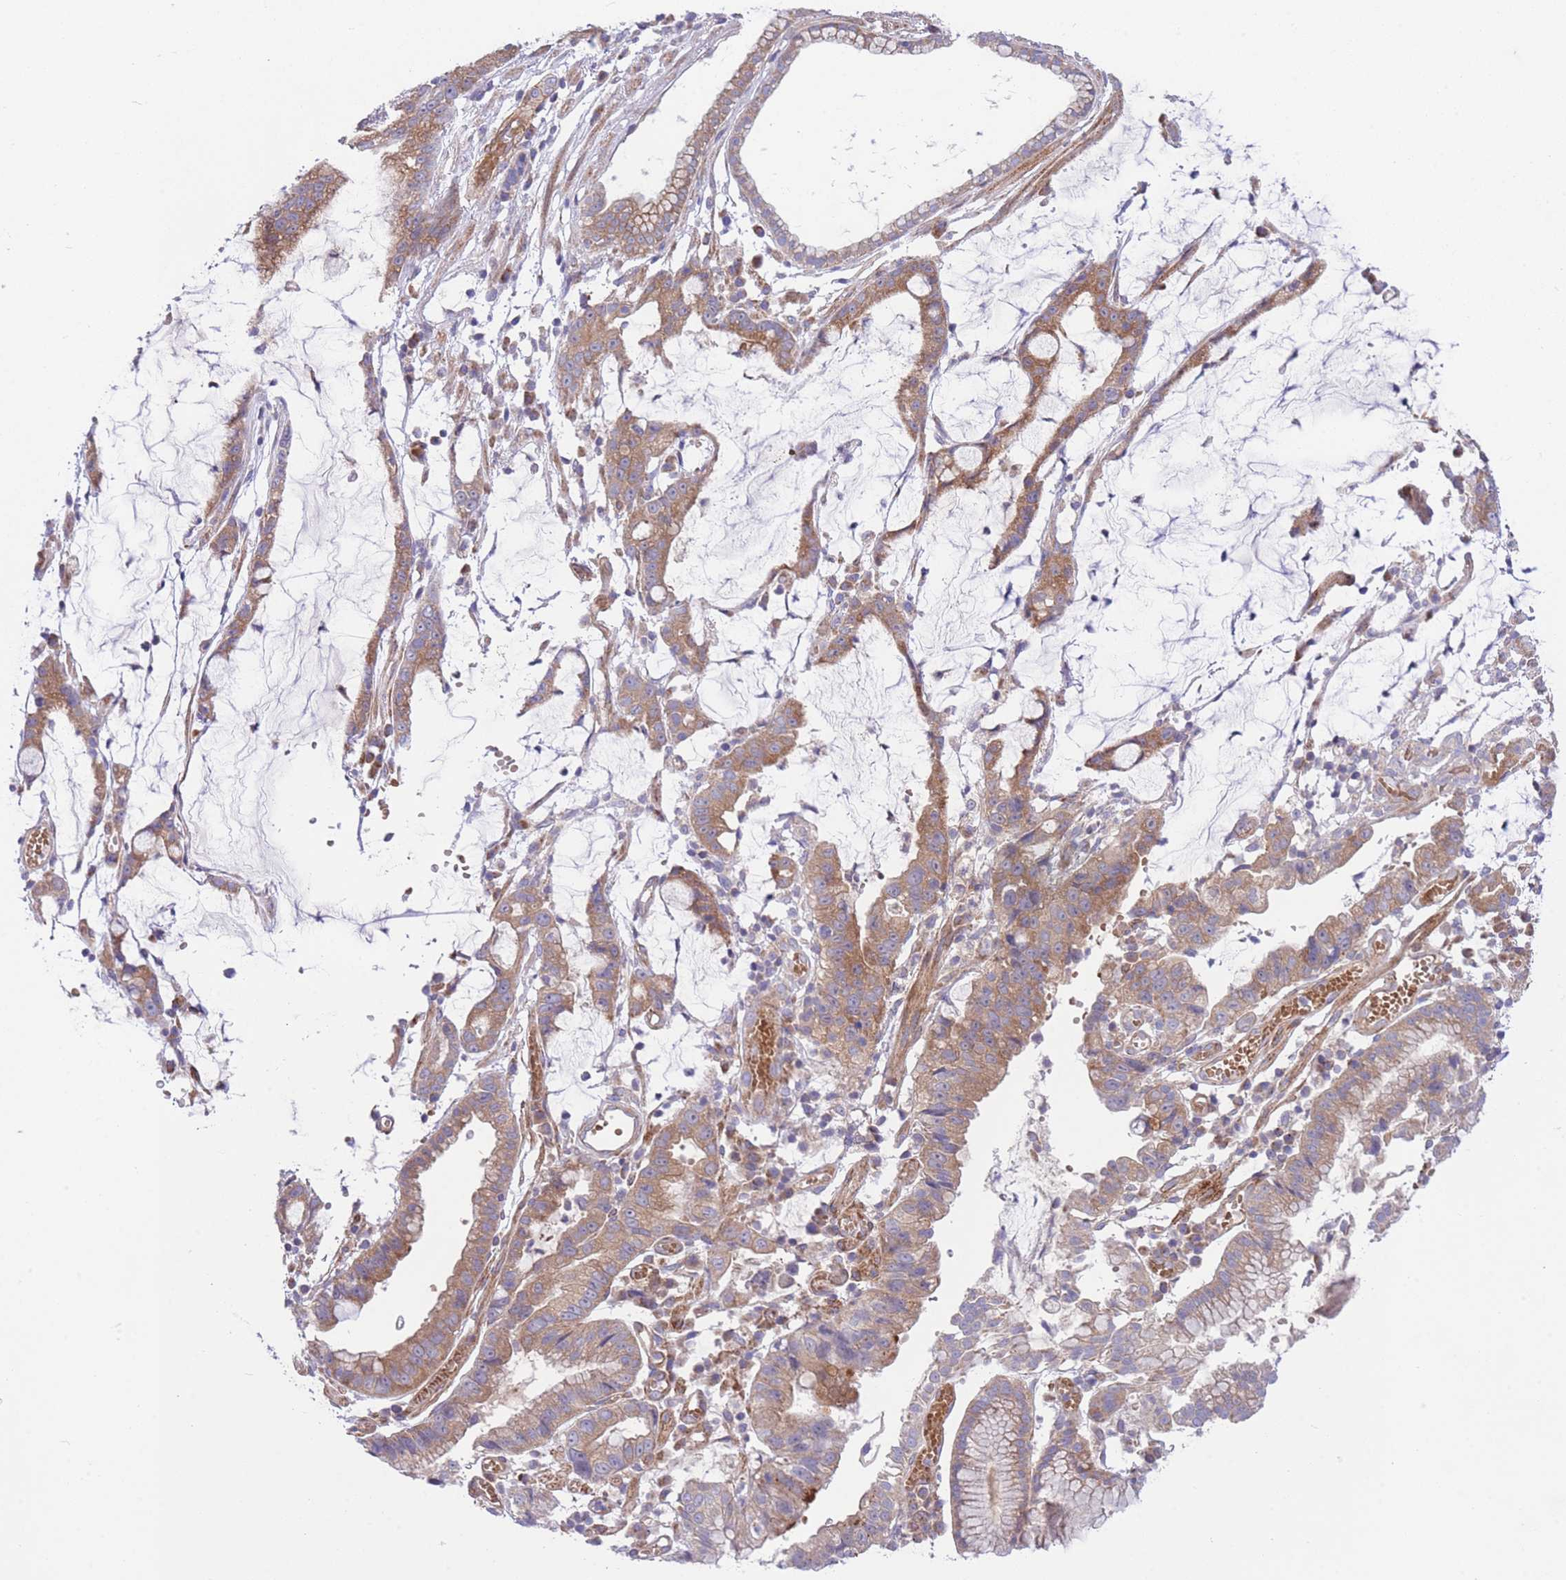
{"staining": {"intensity": "moderate", "quantity": ">75%", "location": "cytoplasmic/membranous"}, "tissue": "stomach cancer", "cell_type": "Tumor cells", "image_type": "cancer", "snomed": [{"axis": "morphology", "description": "Adenocarcinoma, NOS"}, {"axis": "topography", "description": "Stomach"}], "caption": "Protein expression by immunohistochemistry shows moderate cytoplasmic/membranous positivity in about >75% of tumor cells in stomach cancer (adenocarcinoma).", "gene": "CHAC1", "patient": {"sex": "male", "age": 55}}